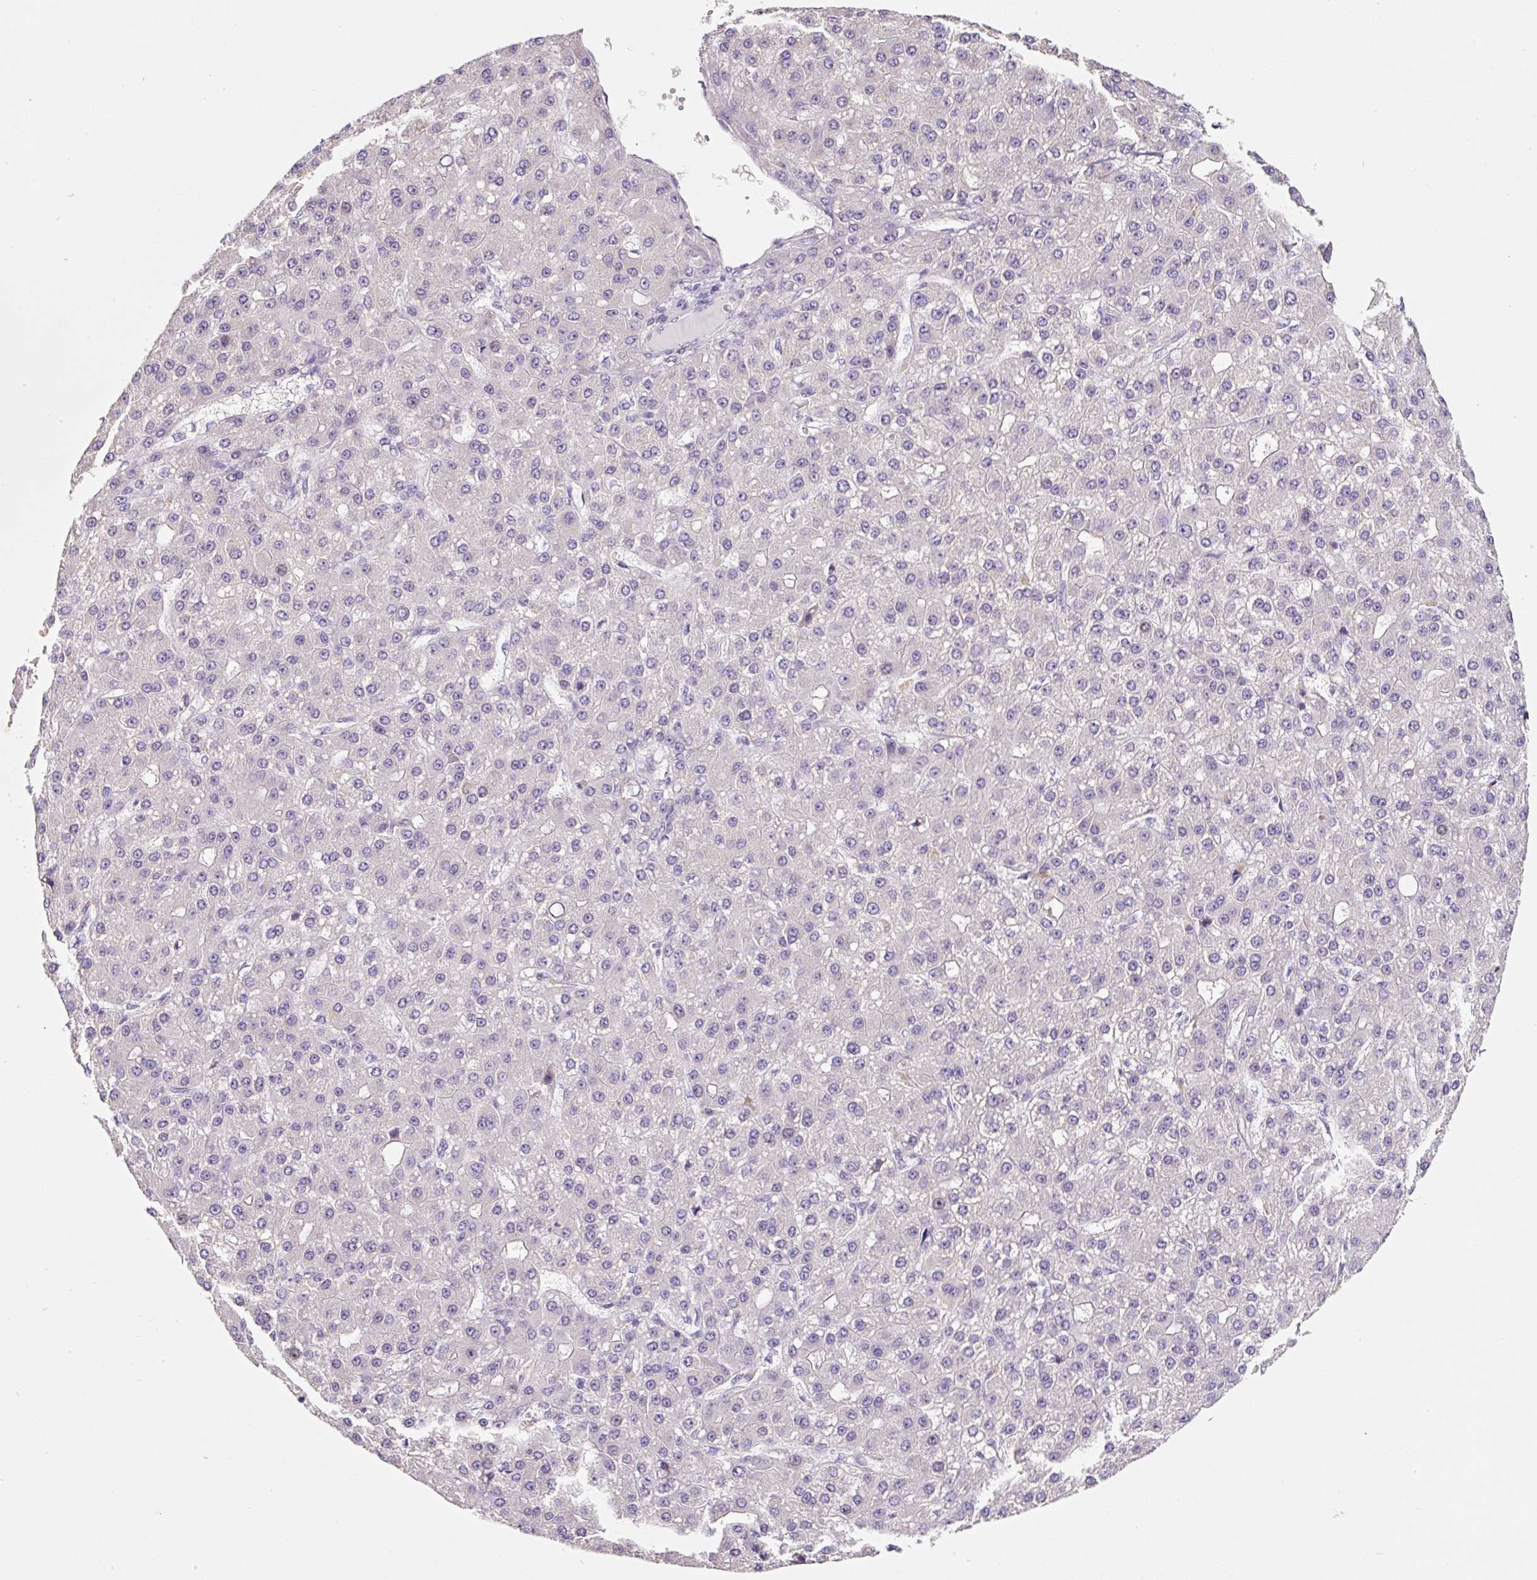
{"staining": {"intensity": "negative", "quantity": "none", "location": "none"}, "tissue": "liver cancer", "cell_type": "Tumor cells", "image_type": "cancer", "snomed": [{"axis": "morphology", "description": "Carcinoma, Hepatocellular, NOS"}, {"axis": "topography", "description": "Liver"}], "caption": "A photomicrograph of human liver cancer (hepatocellular carcinoma) is negative for staining in tumor cells.", "gene": "SYP", "patient": {"sex": "male", "age": 67}}